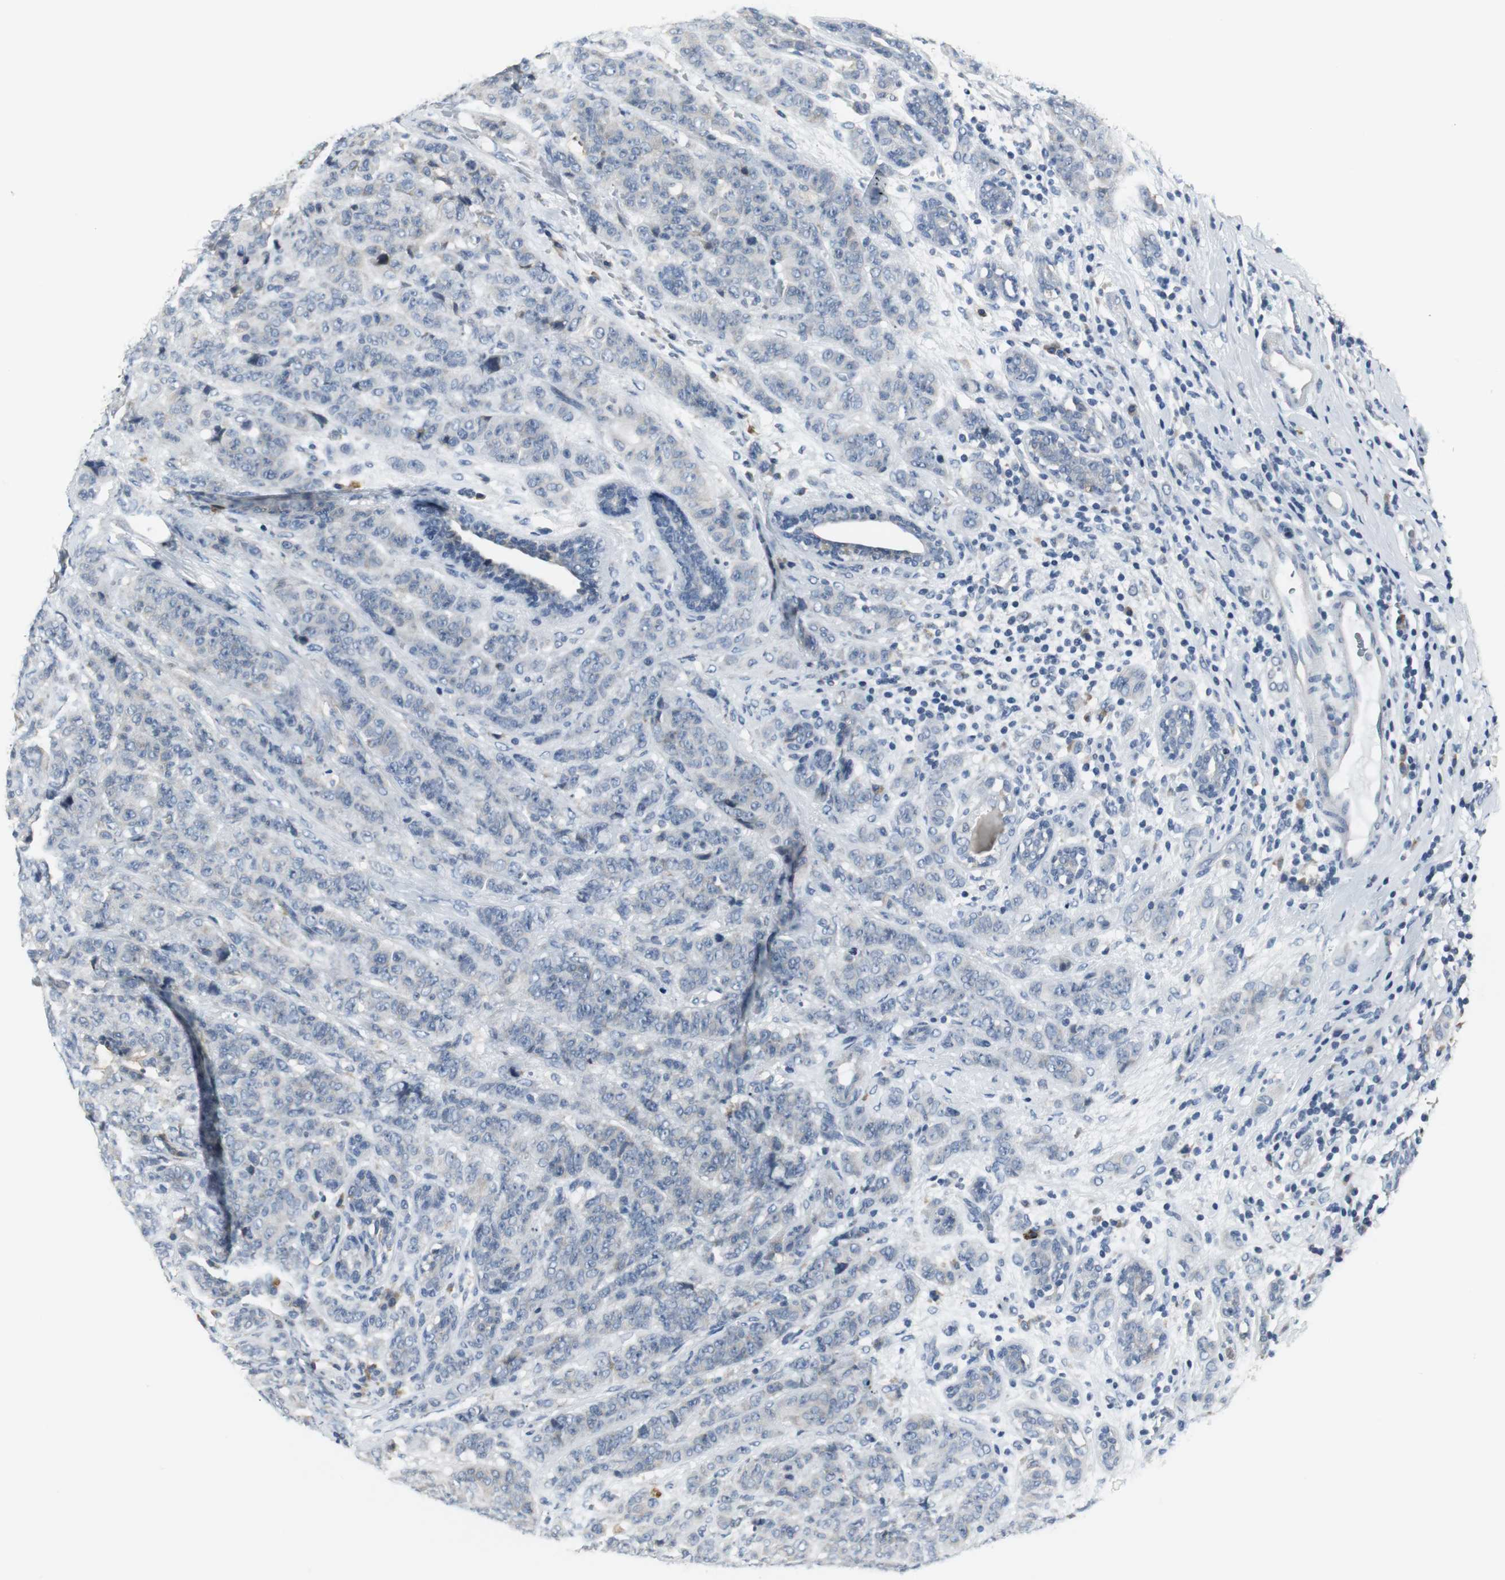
{"staining": {"intensity": "negative", "quantity": "none", "location": "none"}, "tissue": "breast cancer", "cell_type": "Tumor cells", "image_type": "cancer", "snomed": [{"axis": "morphology", "description": "Duct carcinoma"}, {"axis": "topography", "description": "Breast"}], "caption": "A photomicrograph of human breast cancer is negative for staining in tumor cells.", "gene": "SLC2A5", "patient": {"sex": "female", "age": 40}}